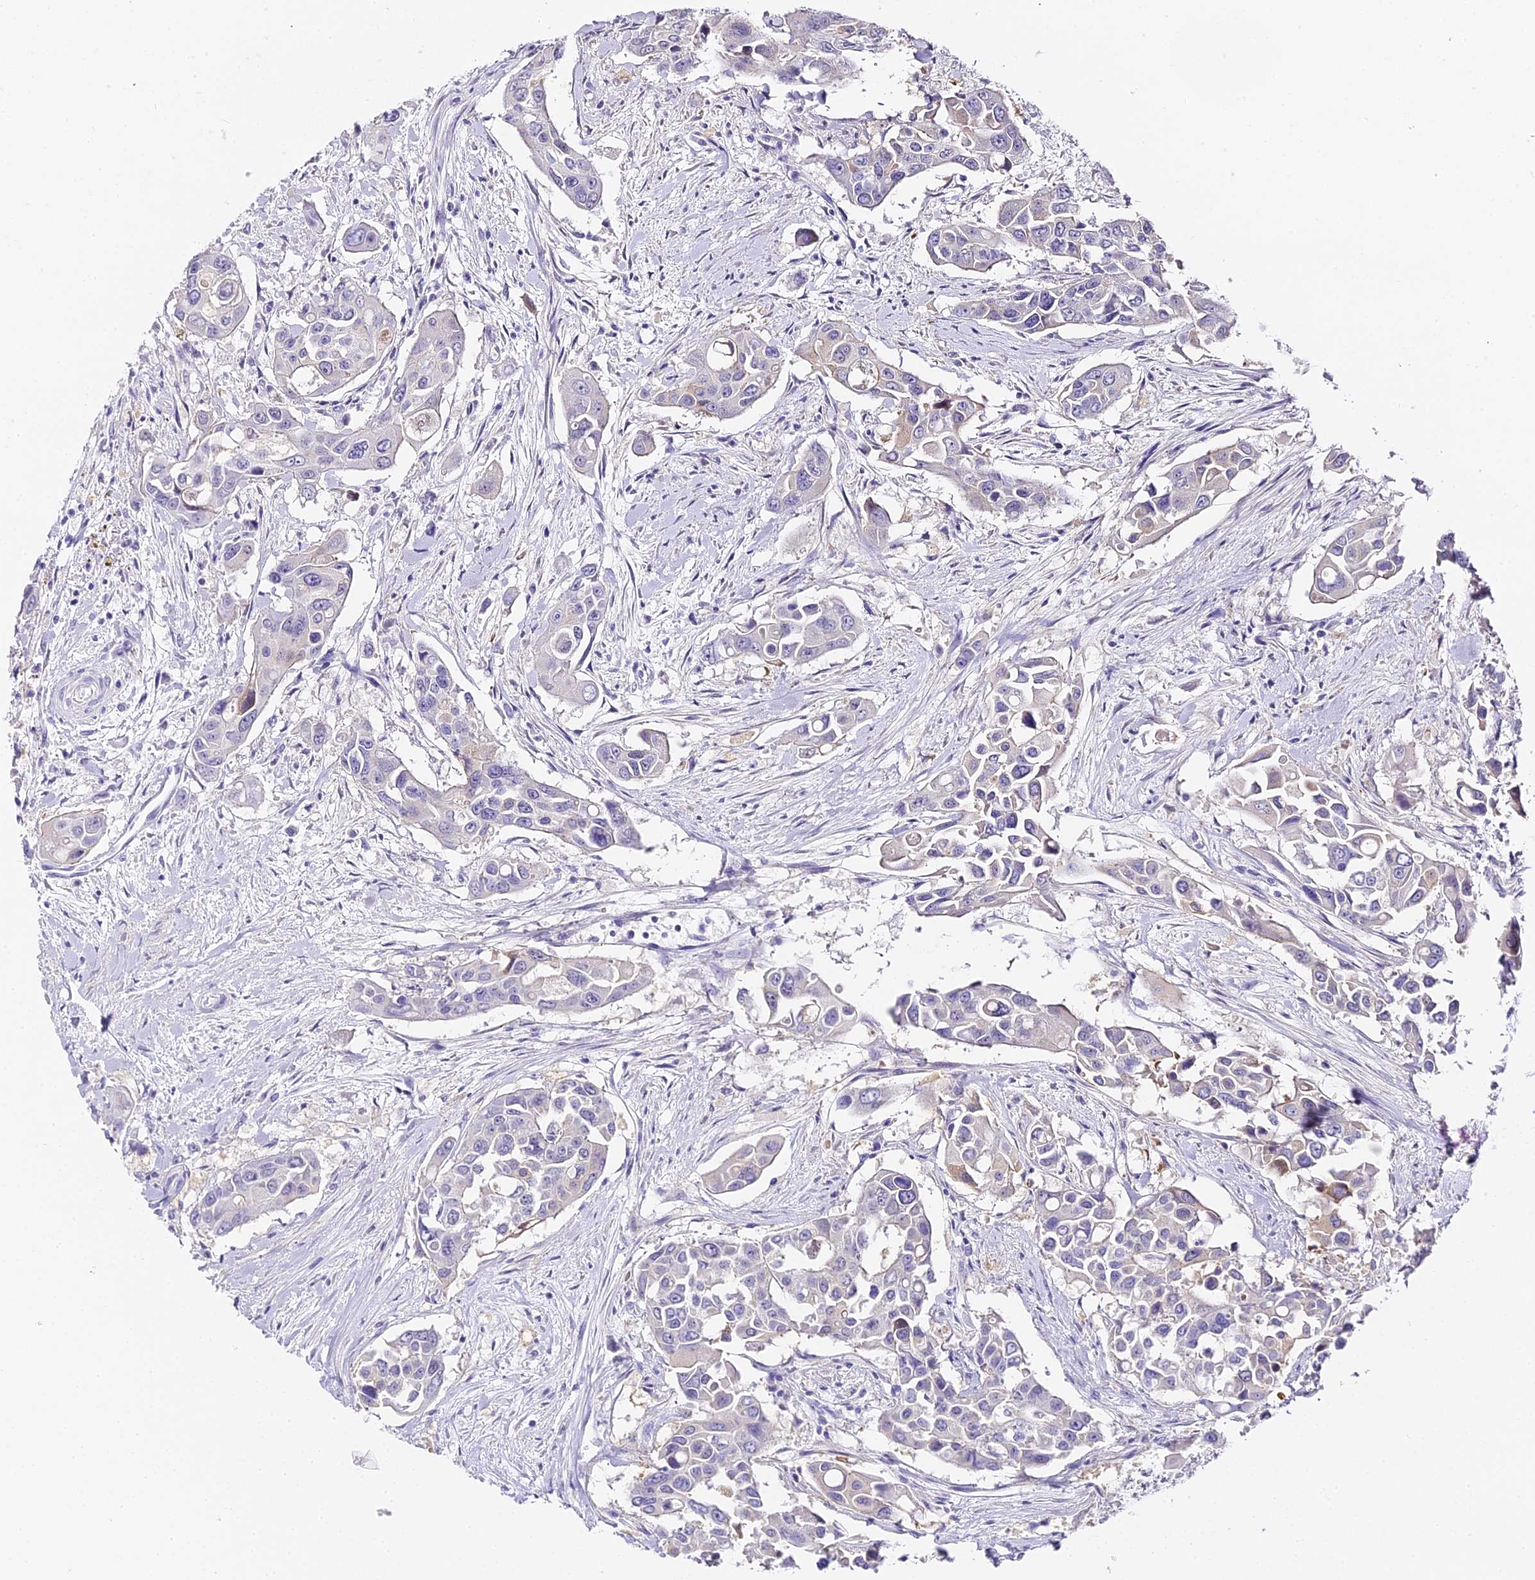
{"staining": {"intensity": "moderate", "quantity": "<25%", "location": "cytoplasmic/membranous"}, "tissue": "colorectal cancer", "cell_type": "Tumor cells", "image_type": "cancer", "snomed": [{"axis": "morphology", "description": "Adenocarcinoma, NOS"}, {"axis": "topography", "description": "Colon"}], "caption": "The histopathology image reveals staining of colorectal adenocarcinoma, revealing moderate cytoplasmic/membranous protein positivity (brown color) within tumor cells.", "gene": "ABHD14A-ACY1", "patient": {"sex": "male", "age": 77}}